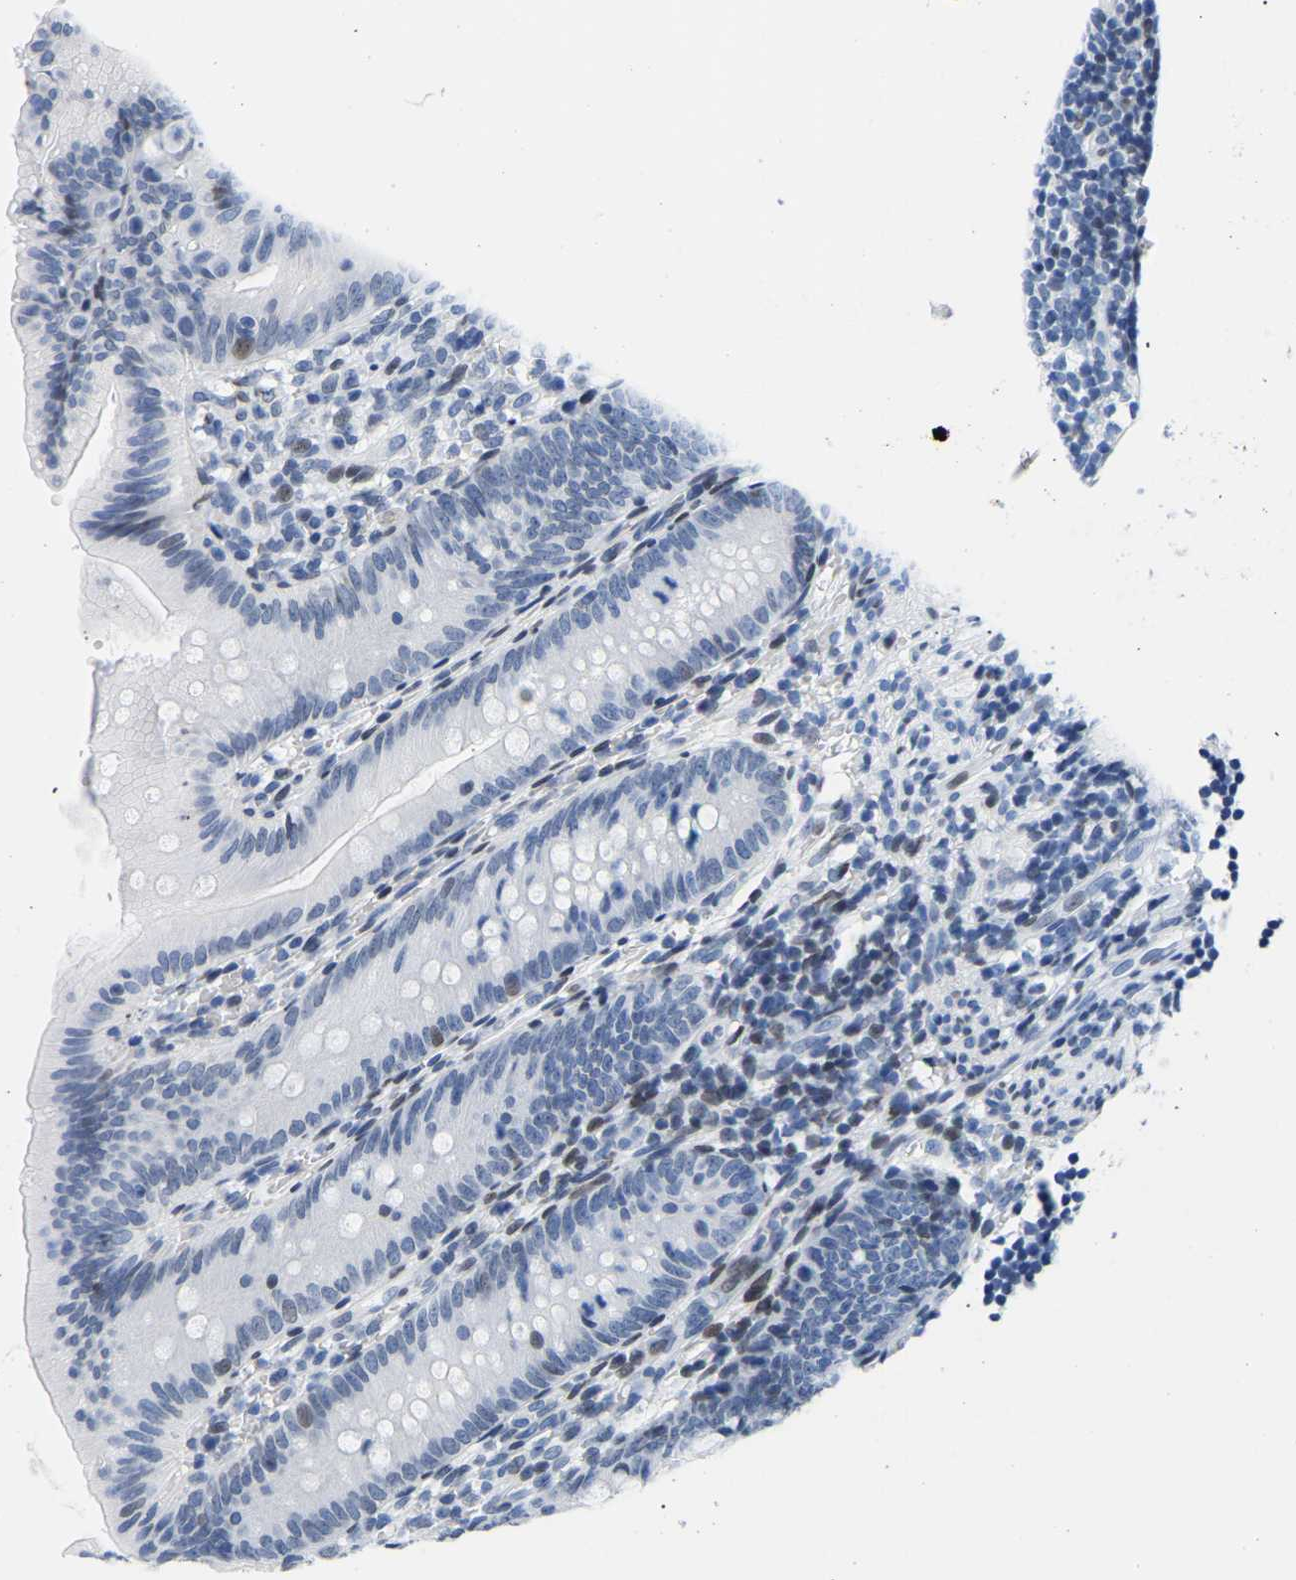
{"staining": {"intensity": "weak", "quantity": "<25%", "location": "nuclear"}, "tissue": "appendix", "cell_type": "Glandular cells", "image_type": "normal", "snomed": [{"axis": "morphology", "description": "Normal tissue, NOS"}, {"axis": "topography", "description": "Appendix"}], "caption": "A histopathology image of appendix stained for a protein reveals no brown staining in glandular cells. (Brightfield microscopy of DAB (3,3'-diaminobenzidine) IHC at high magnification).", "gene": "UPK3A", "patient": {"sex": "male", "age": 1}}